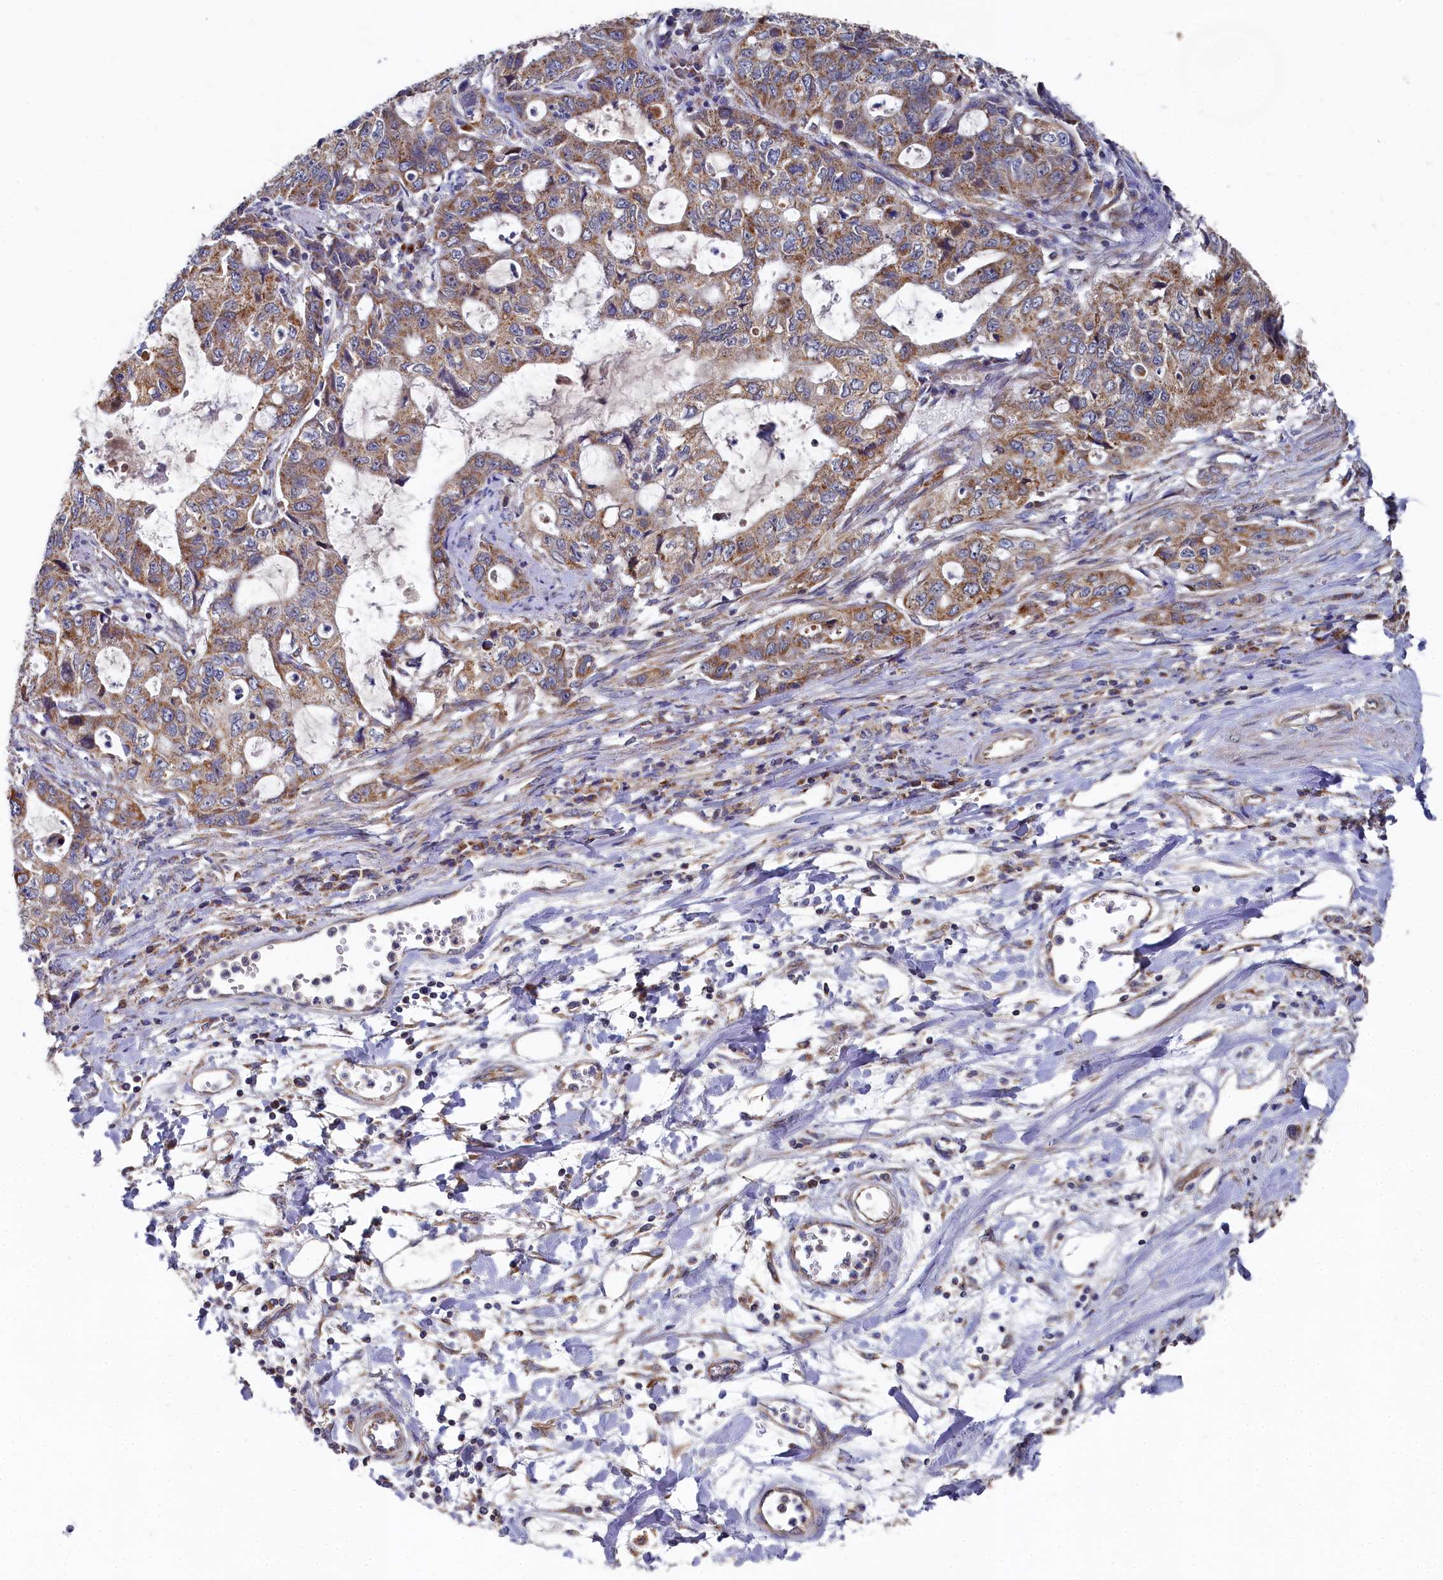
{"staining": {"intensity": "moderate", "quantity": ">75%", "location": "cytoplasmic/membranous"}, "tissue": "stomach cancer", "cell_type": "Tumor cells", "image_type": "cancer", "snomed": [{"axis": "morphology", "description": "Adenocarcinoma, NOS"}, {"axis": "topography", "description": "Stomach, upper"}], "caption": "DAB immunohistochemical staining of human stomach cancer exhibits moderate cytoplasmic/membranous protein expression in approximately >75% of tumor cells.", "gene": "HAUS2", "patient": {"sex": "female", "age": 52}}